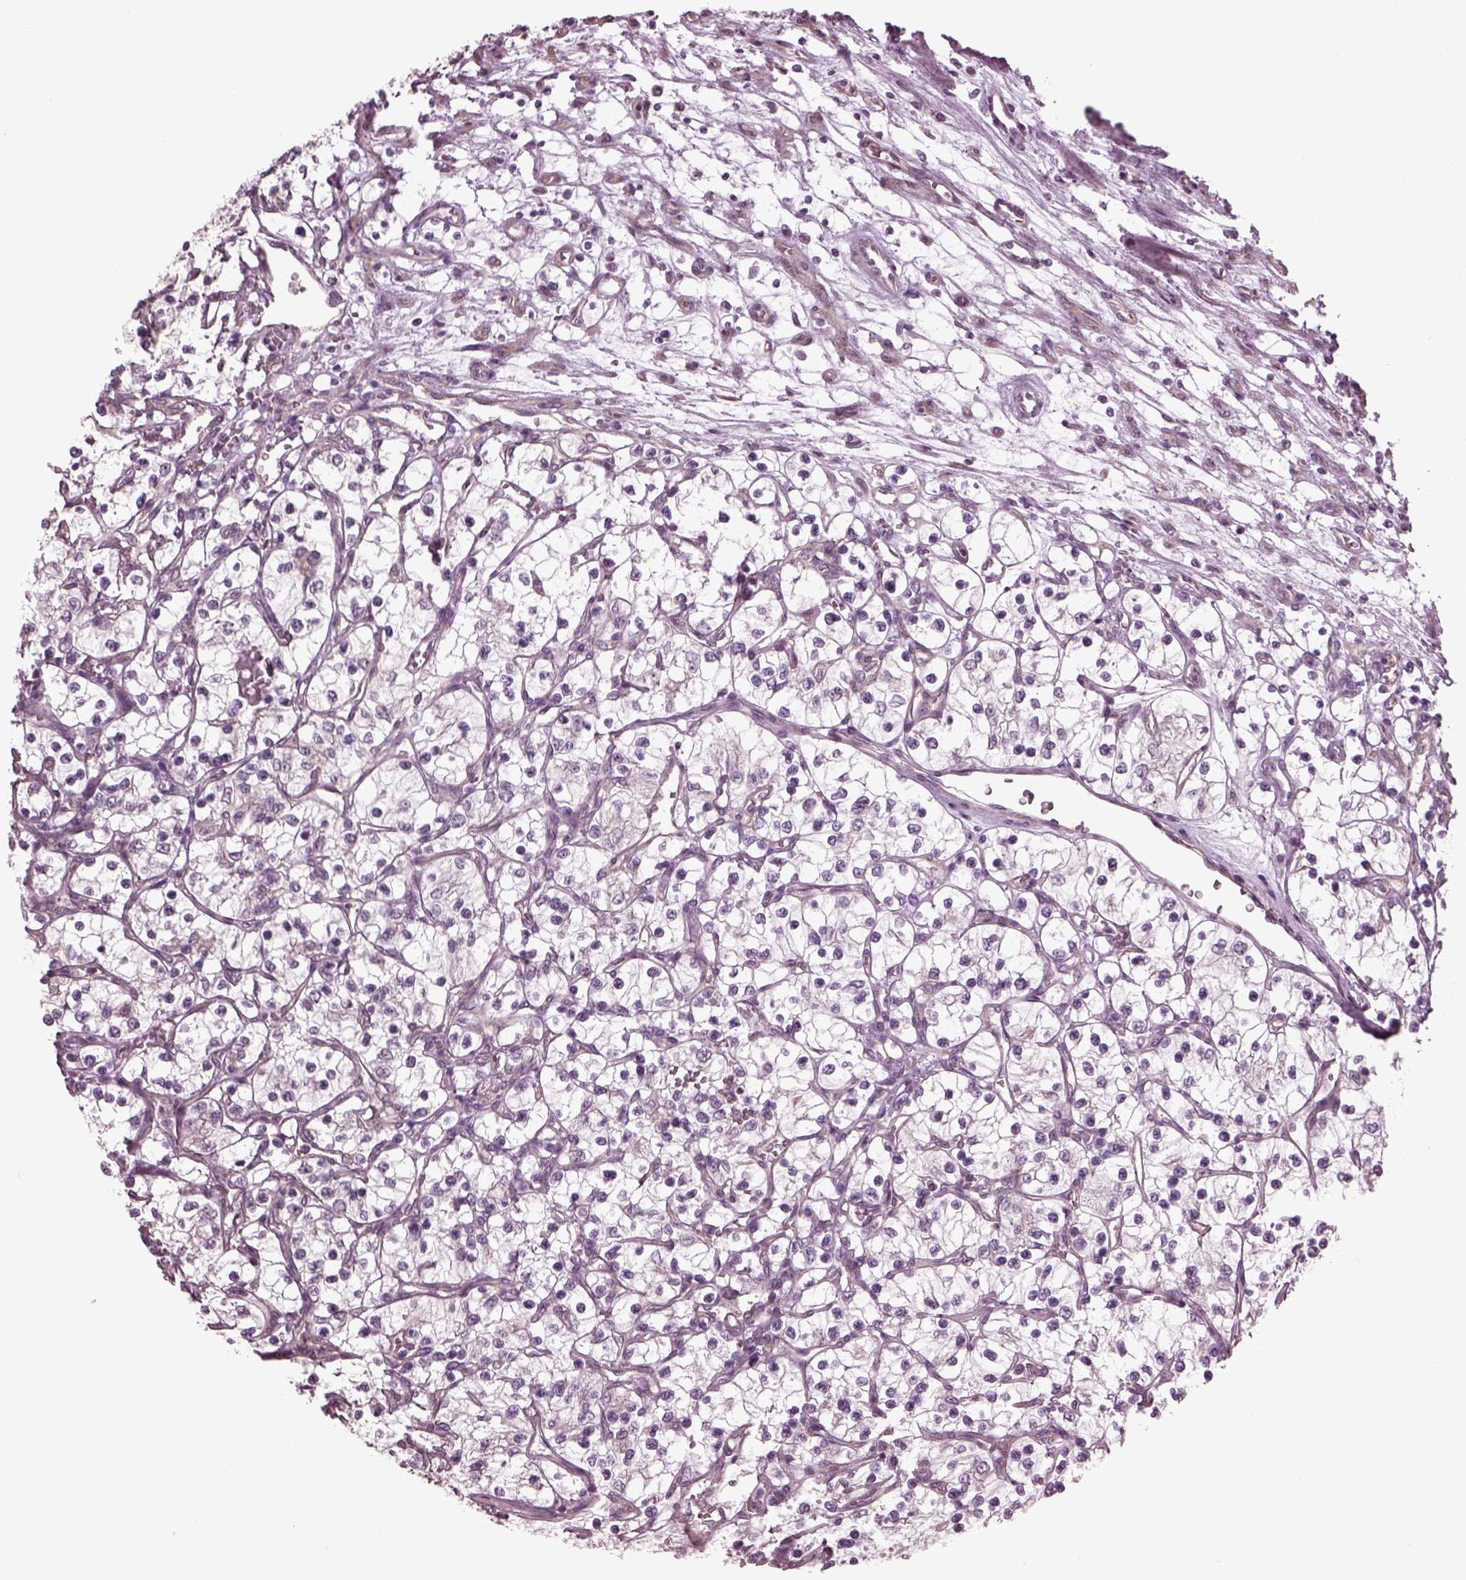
{"staining": {"intensity": "negative", "quantity": "none", "location": "none"}, "tissue": "renal cancer", "cell_type": "Tumor cells", "image_type": "cancer", "snomed": [{"axis": "morphology", "description": "Adenocarcinoma, NOS"}, {"axis": "topography", "description": "Kidney"}], "caption": "Immunohistochemistry micrograph of human renal cancer (adenocarcinoma) stained for a protein (brown), which displays no expression in tumor cells. (DAB (3,3'-diaminobenzidine) immunohistochemistry with hematoxylin counter stain).", "gene": "CABP5", "patient": {"sex": "female", "age": 69}}